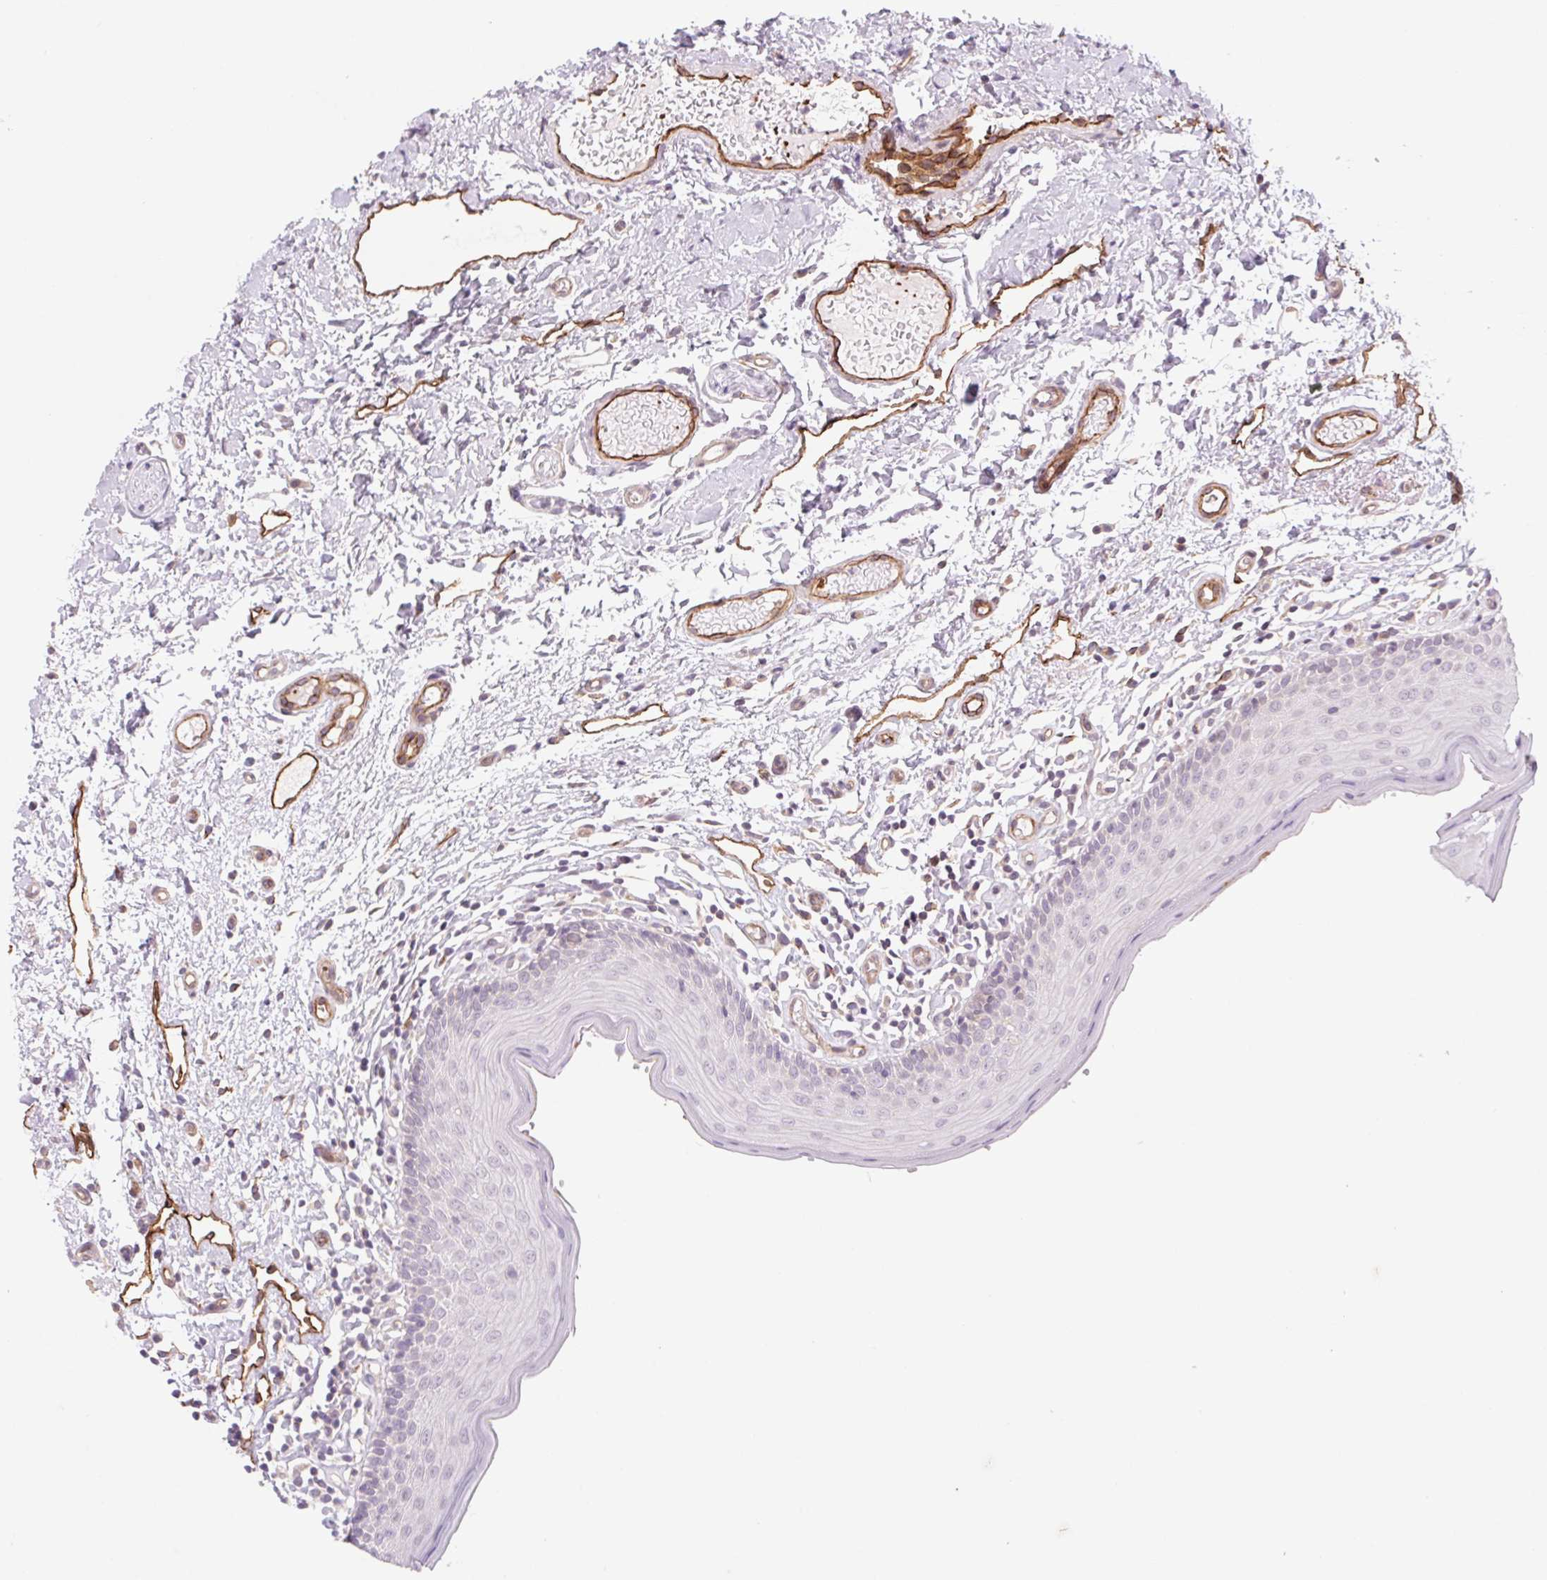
{"staining": {"intensity": "weak", "quantity": "<25%", "location": "cytoplasmic/membranous"}, "tissue": "oral mucosa", "cell_type": "Squamous epithelial cells", "image_type": "normal", "snomed": [{"axis": "morphology", "description": "Normal tissue, NOS"}, {"axis": "topography", "description": "Oral tissue"}, {"axis": "topography", "description": "Tounge, NOS"}], "caption": "Immunohistochemical staining of normal human oral mucosa demonstrates no significant expression in squamous epithelial cells.", "gene": "MS4A13", "patient": {"sex": "female", "age": 58}}